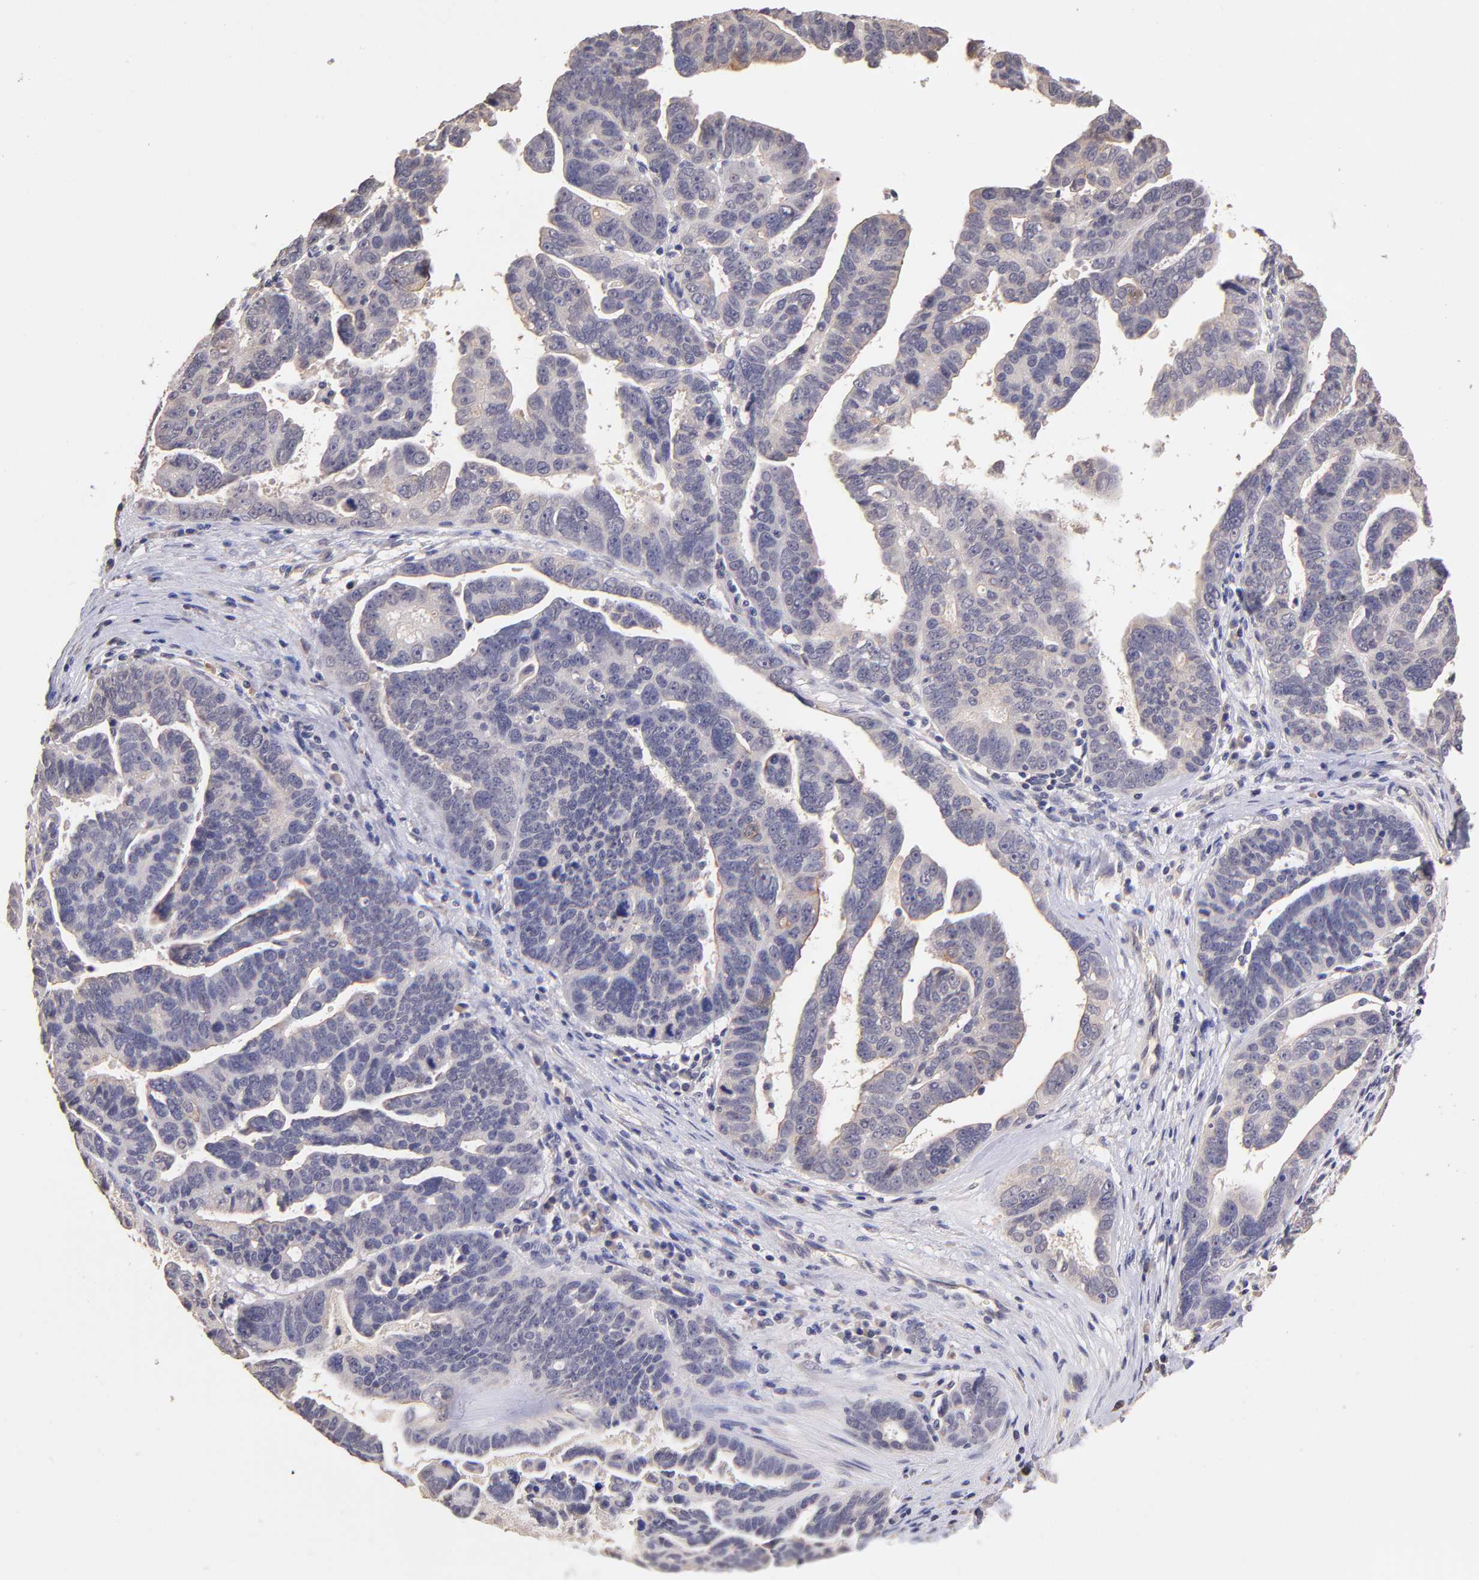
{"staining": {"intensity": "negative", "quantity": "none", "location": "none"}, "tissue": "ovarian cancer", "cell_type": "Tumor cells", "image_type": "cancer", "snomed": [{"axis": "morphology", "description": "Carcinoma, endometroid"}, {"axis": "morphology", "description": "Cystadenocarcinoma, serous, NOS"}, {"axis": "topography", "description": "Ovary"}], "caption": "Immunohistochemical staining of human ovarian cancer exhibits no significant staining in tumor cells. Brightfield microscopy of IHC stained with DAB (3,3'-diaminobenzidine) (brown) and hematoxylin (blue), captured at high magnification.", "gene": "RNASEL", "patient": {"sex": "female", "age": 45}}